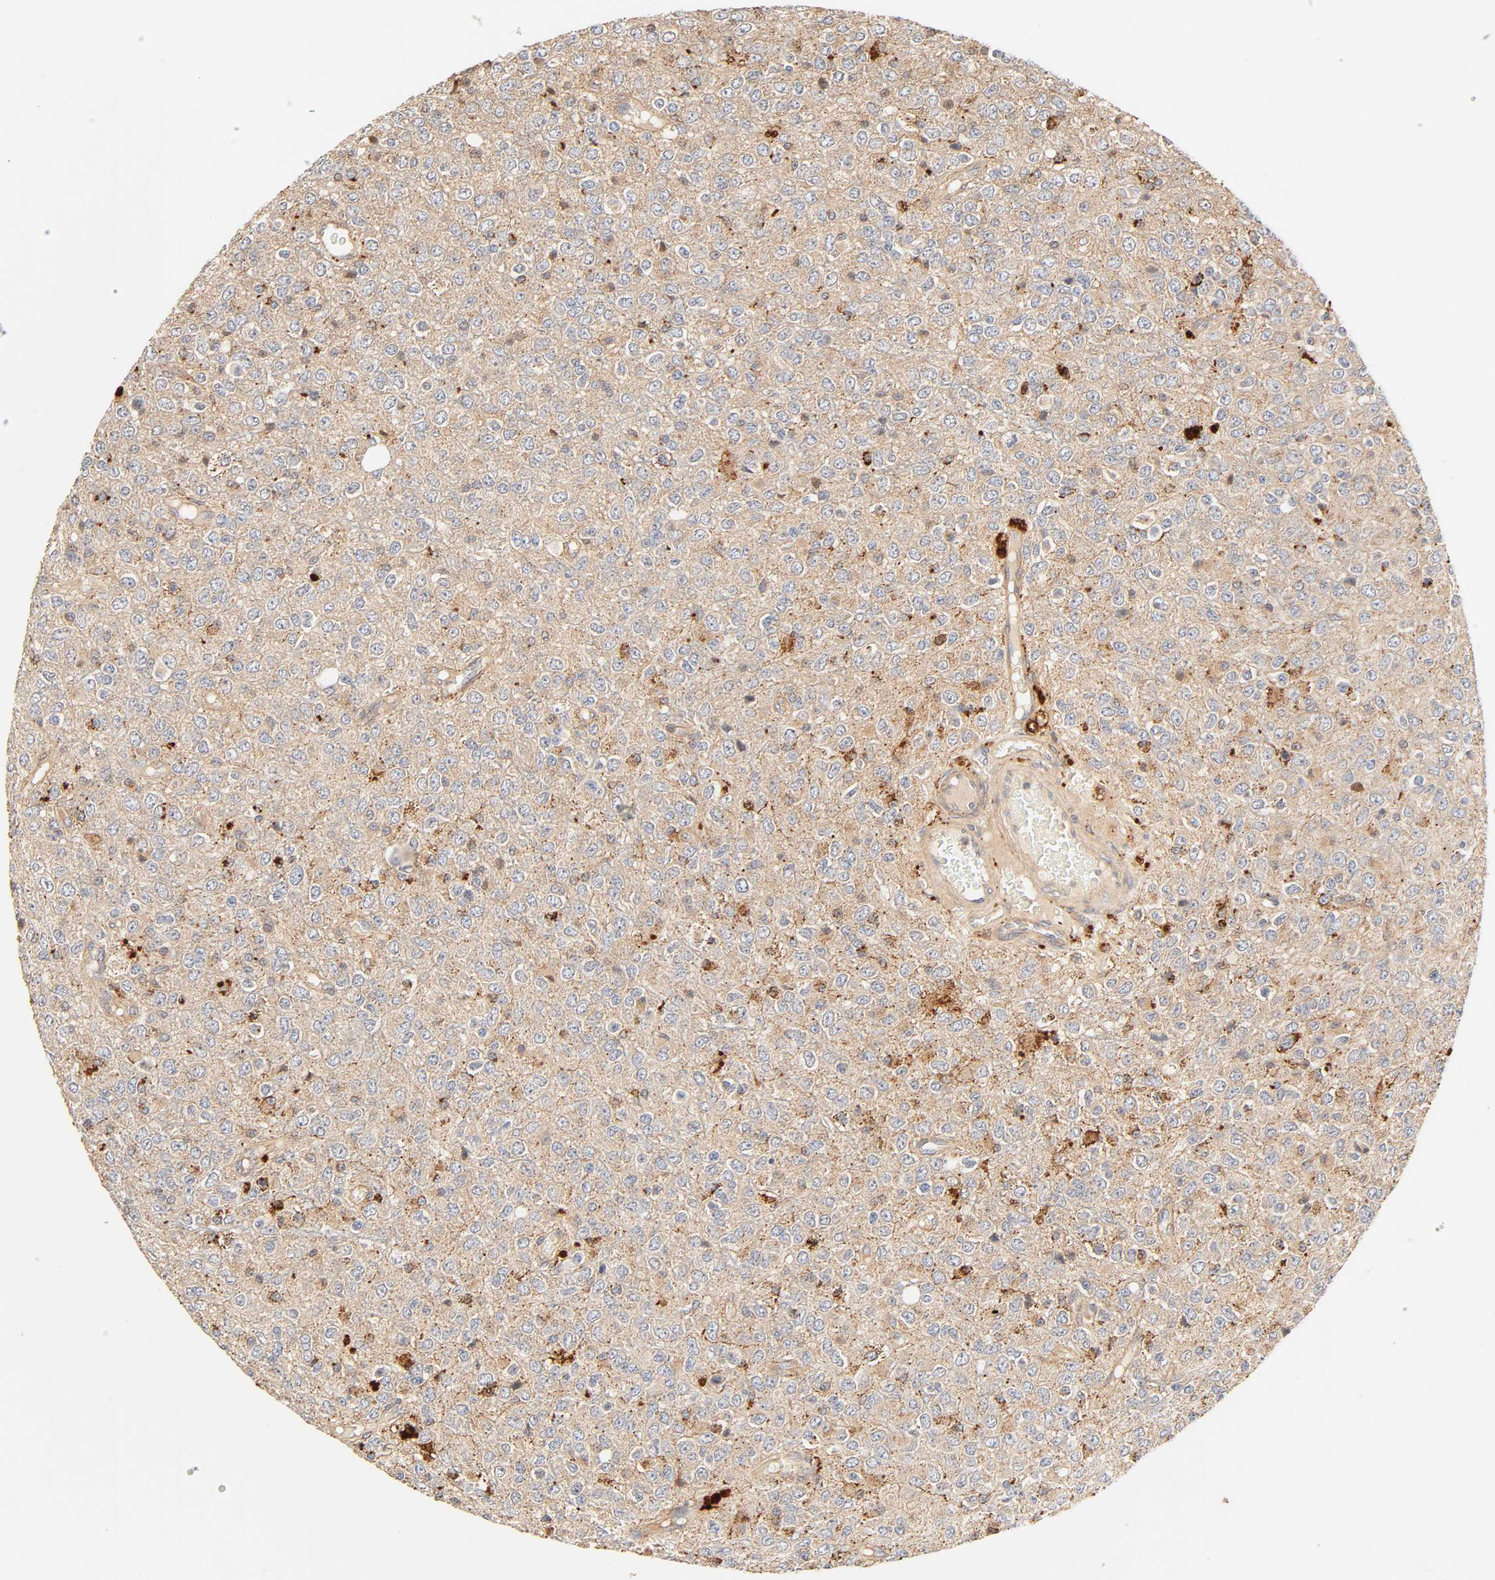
{"staining": {"intensity": "moderate", "quantity": ">75%", "location": "cytoplasmic/membranous"}, "tissue": "glioma", "cell_type": "Tumor cells", "image_type": "cancer", "snomed": [{"axis": "morphology", "description": "Glioma, malignant, High grade"}, {"axis": "topography", "description": "pancreas cauda"}], "caption": "About >75% of tumor cells in human malignant glioma (high-grade) demonstrate moderate cytoplasmic/membranous protein positivity as visualized by brown immunohistochemical staining.", "gene": "MAPK6", "patient": {"sex": "male", "age": 60}}